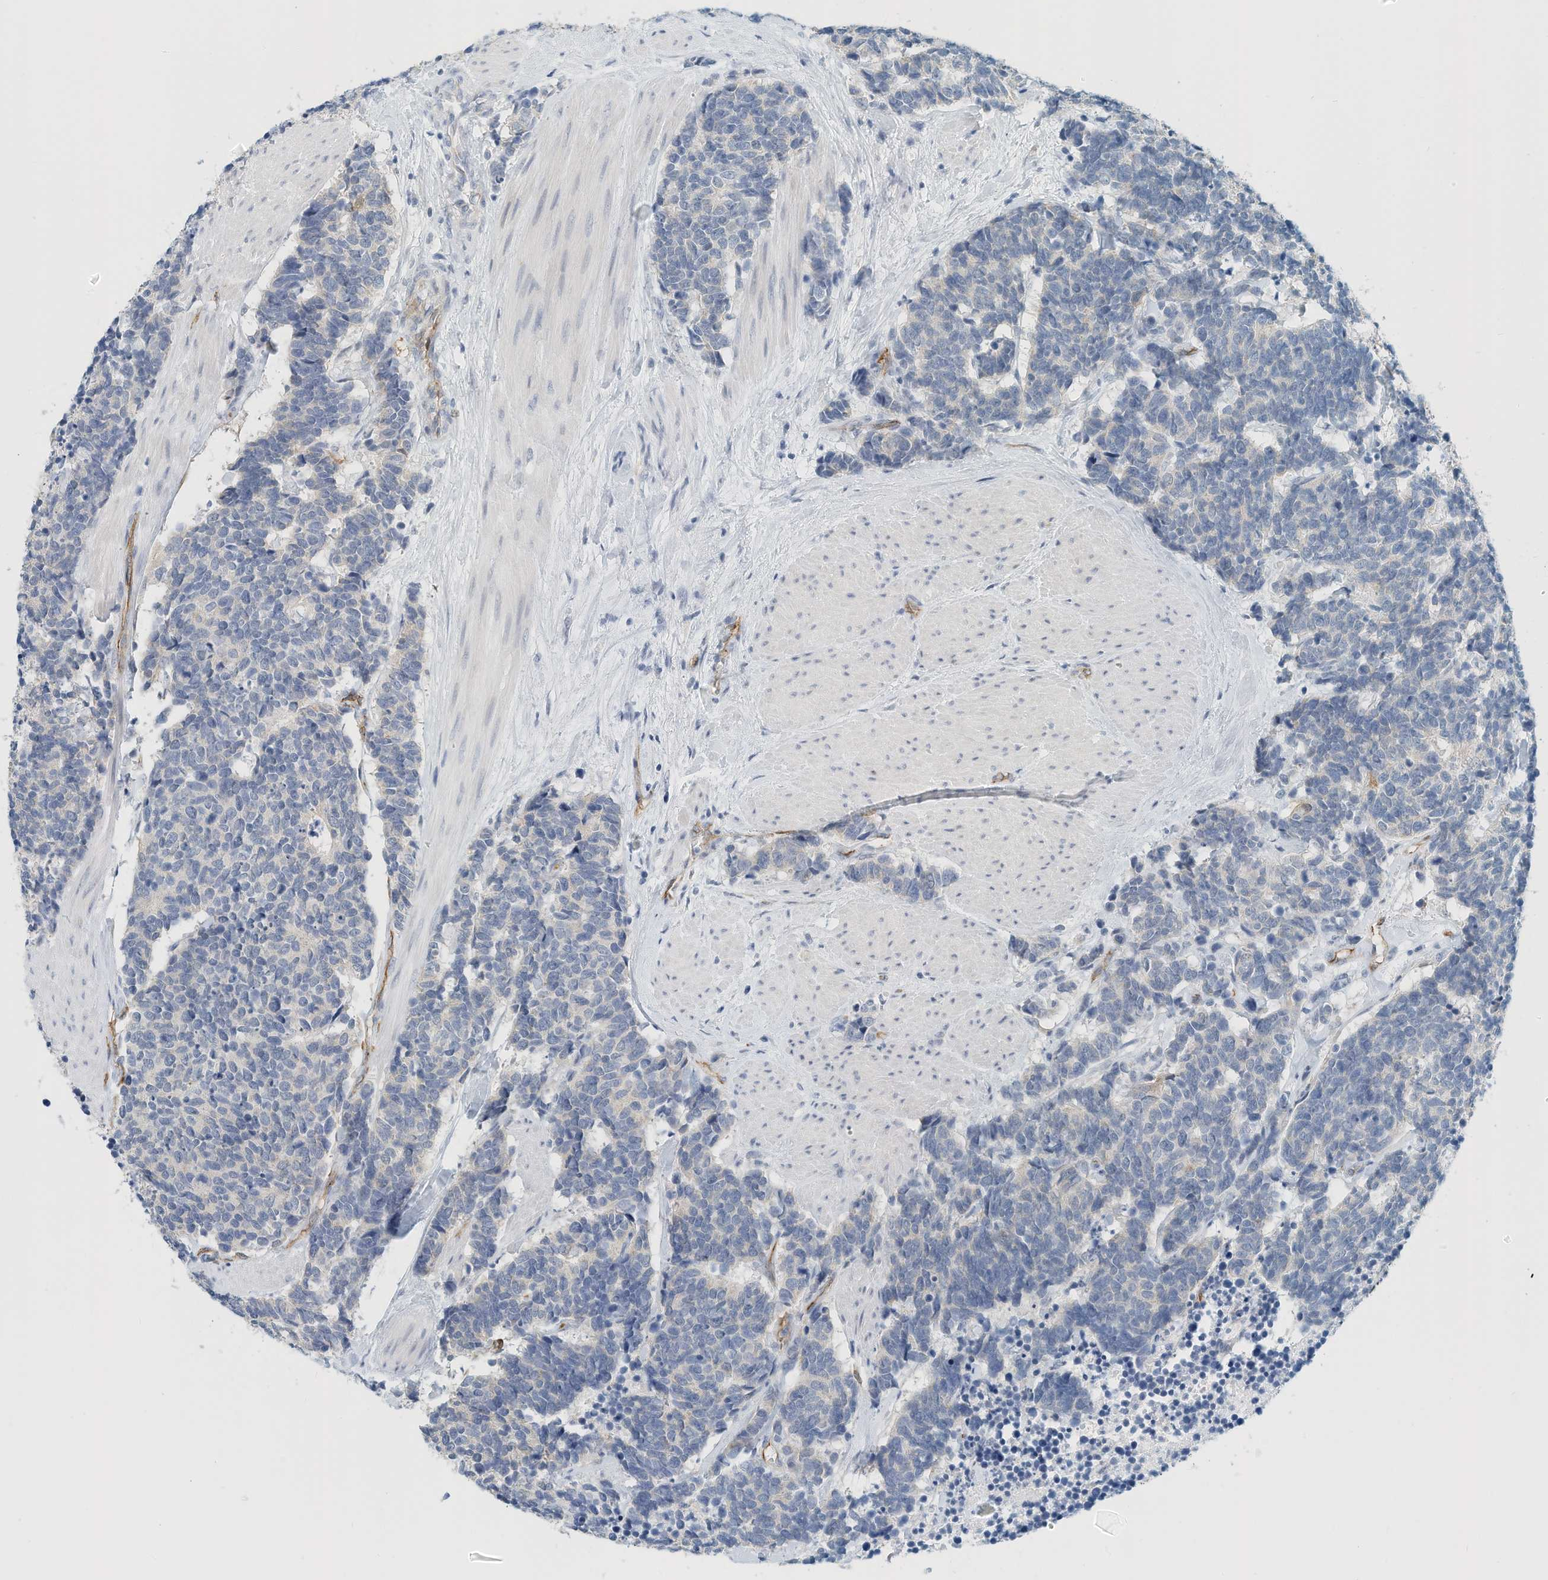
{"staining": {"intensity": "negative", "quantity": "none", "location": "none"}, "tissue": "carcinoid", "cell_type": "Tumor cells", "image_type": "cancer", "snomed": [{"axis": "morphology", "description": "Carcinoma, NOS"}, {"axis": "morphology", "description": "Carcinoid, malignant, NOS"}, {"axis": "topography", "description": "Urinary bladder"}], "caption": "This is an immunohistochemistry (IHC) micrograph of carcinoma. There is no staining in tumor cells.", "gene": "ARHGAP28", "patient": {"sex": "male", "age": 57}}